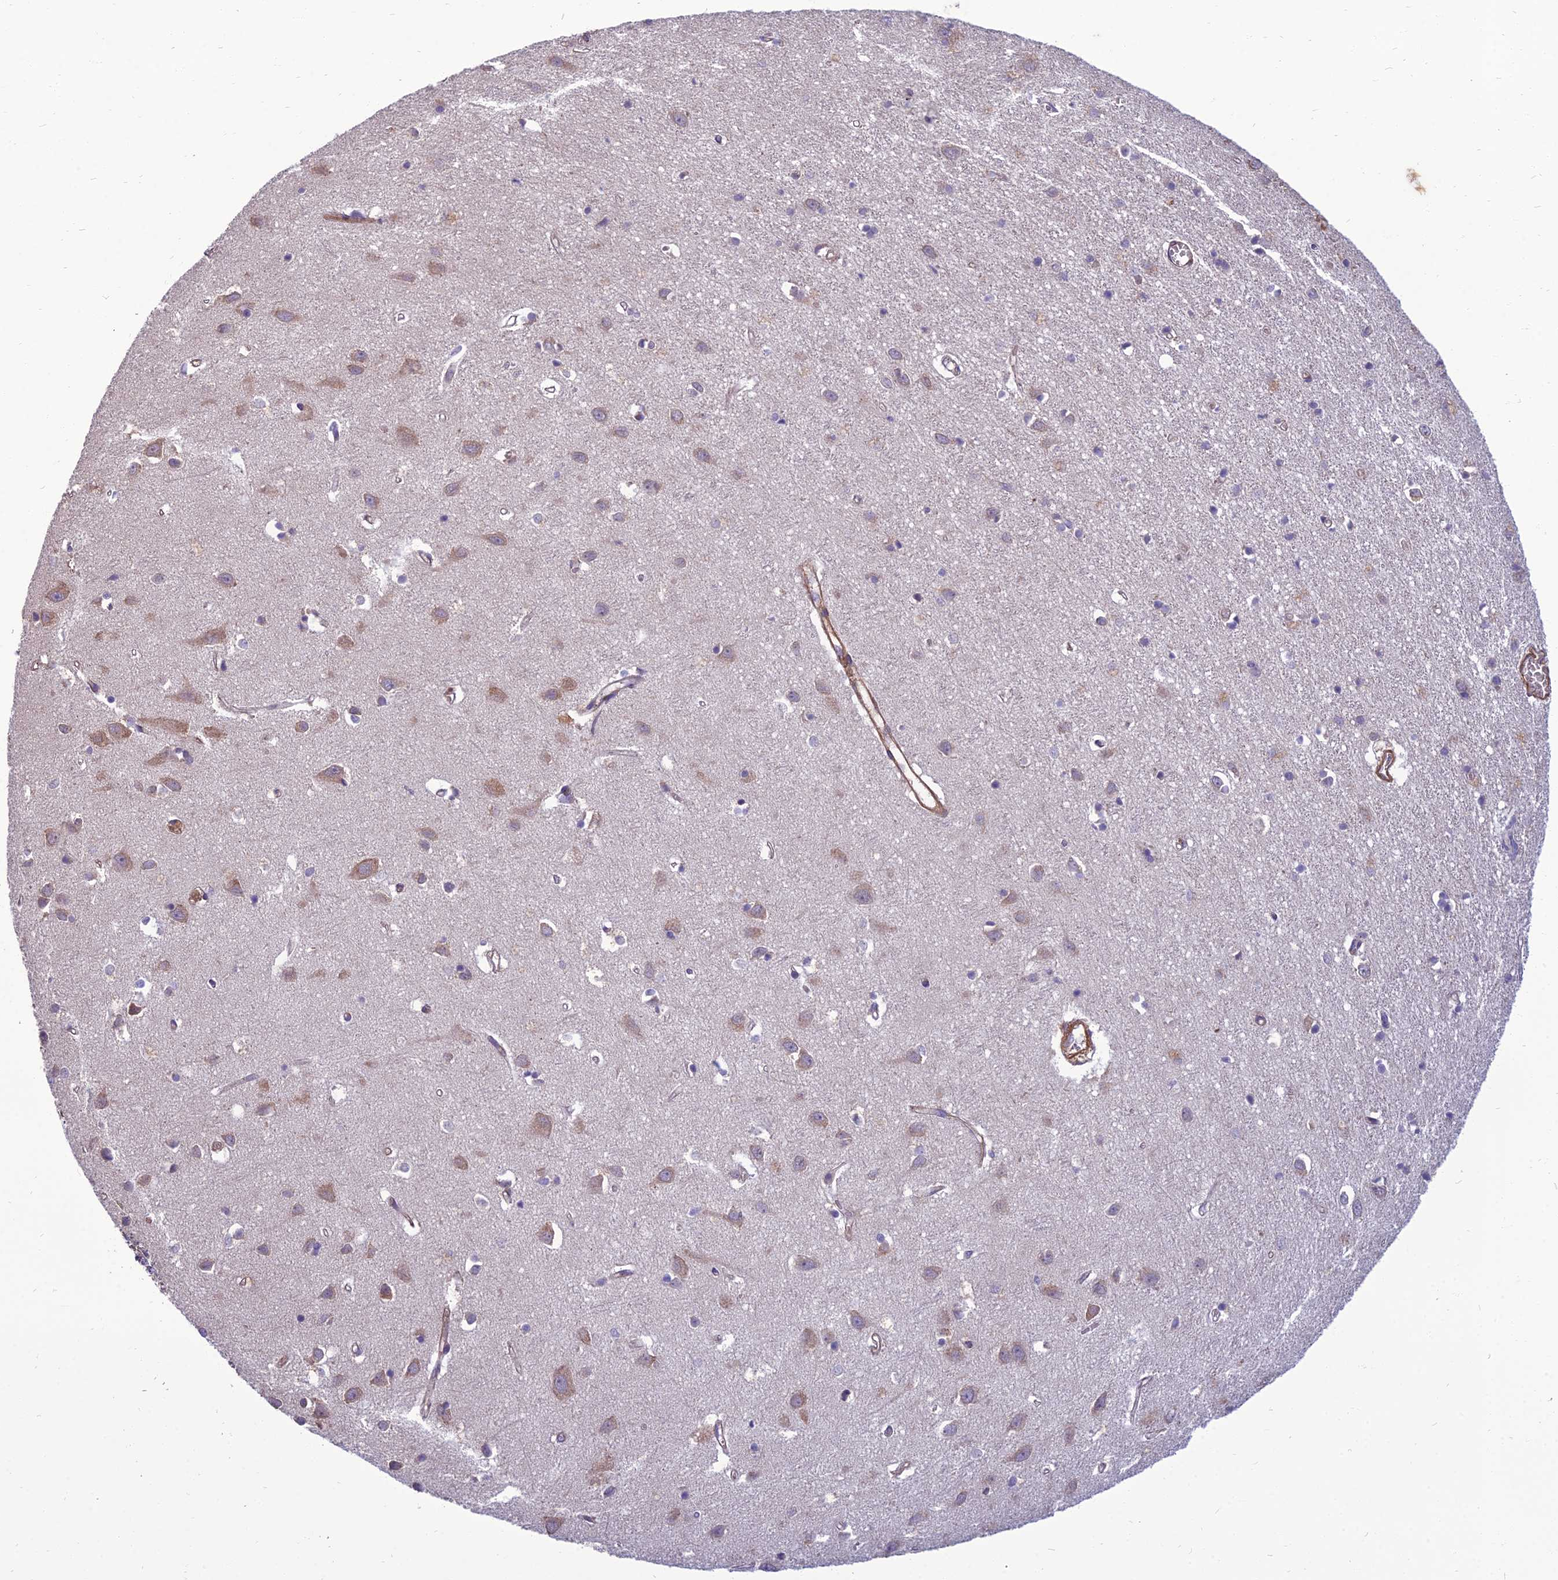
{"staining": {"intensity": "moderate", "quantity": ">75%", "location": "cytoplasmic/membranous"}, "tissue": "cerebral cortex", "cell_type": "Endothelial cells", "image_type": "normal", "snomed": [{"axis": "morphology", "description": "Normal tissue, NOS"}, {"axis": "topography", "description": "Cerebral cortex"}], "caption": "Immunohistochemistry (IHC) of normal cerebral cortex exhibits medium levels of moderate cytoplasmic/membranous expression in about >75% of endothelial cells.", "gene": "WDR24", "patient": {"sex": "female", "age": 64}}